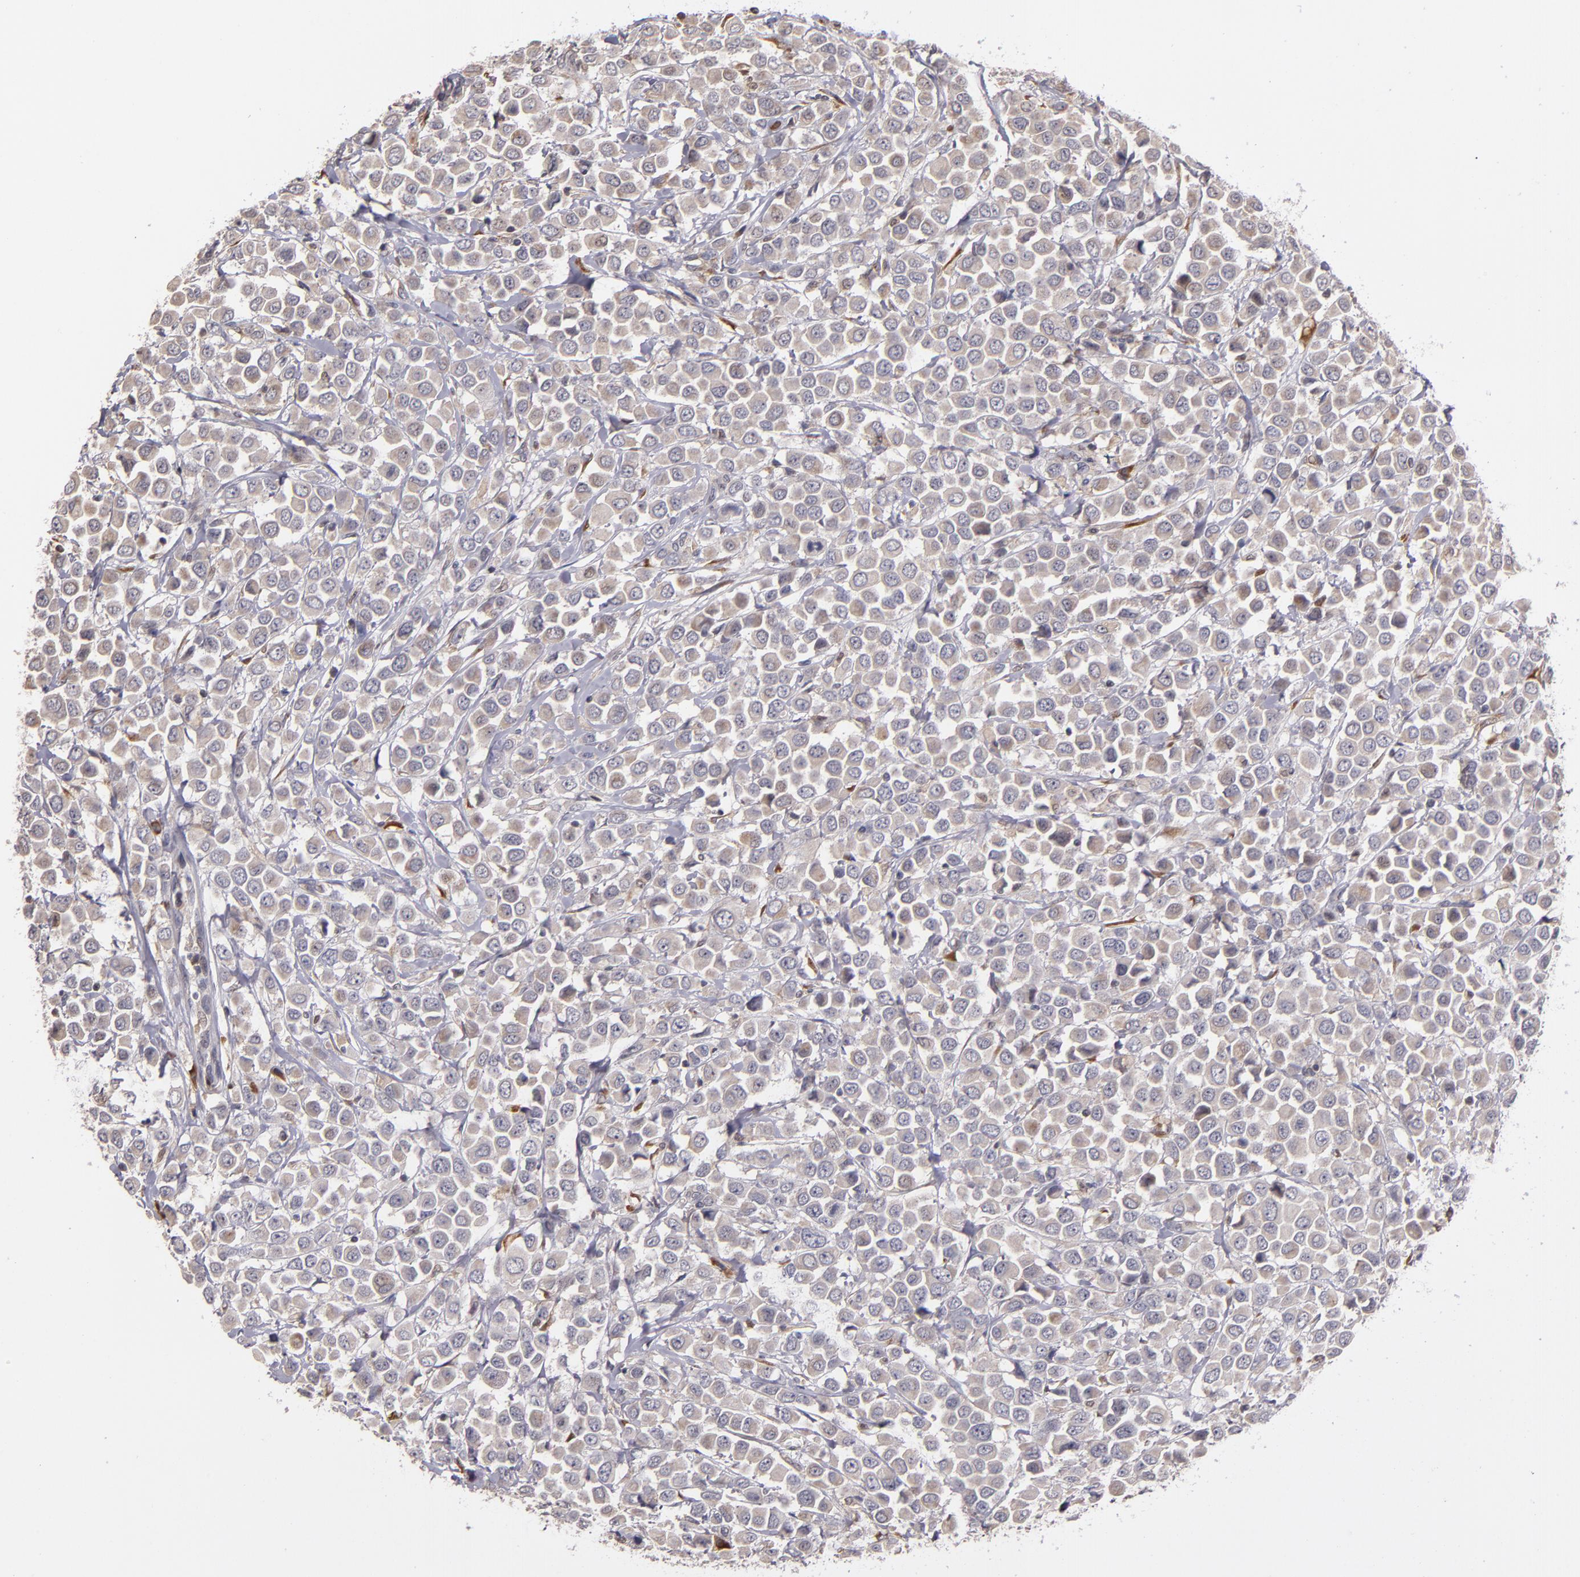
{"staining": {"intensity": "weak", "quantity": ">75%", "location": "cytoplasmic/membranous"}, "tissue": "breast cancer", "cell_type": "Tumor cells", "image_type": "cancer", "snomed": [{"axis": "morphology", "description": "Duct carcinoma"}, {"axis": "topography", "description": "Breast"}], "caption": "Human intraductal carcinoma (breast) stained for a protein (brown) demonstrates weak cytoplasmic/membranous positive positivity in approximately >75% of tumor cells.", "gene": "CASP1", "patient": {"sex": "female", "age": 61}}